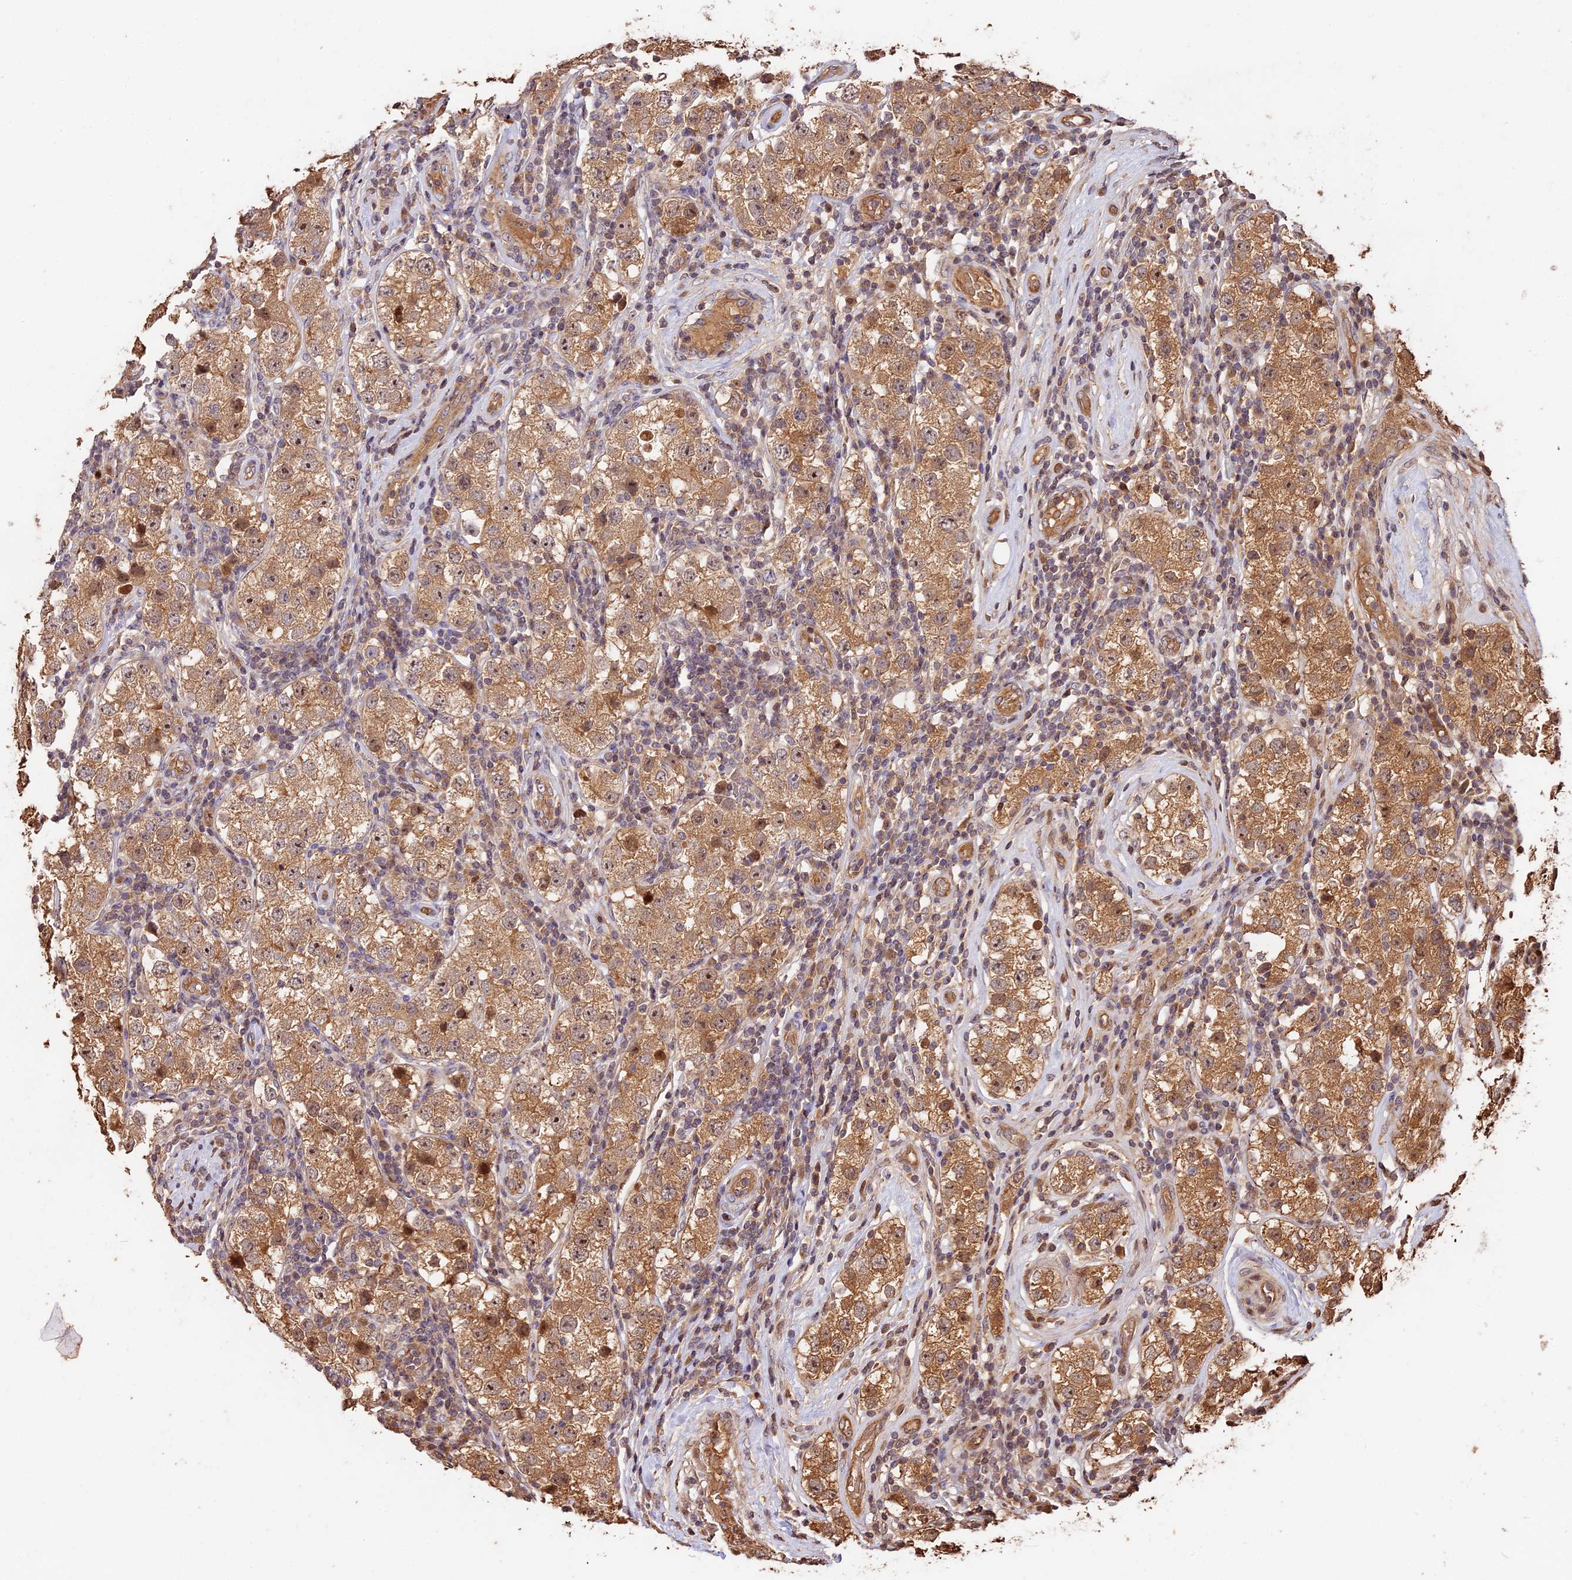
{"staining": {"intensity": "moderate", "quantity": ">75%", "location": "cytoplasmic/membranous,nuclear"}, "tissue": "testis cancer", "cell_type": "Tumor cells", "image_type": "cancer", "snomed": [{"axis": "morphology", "description": "Seminoma, NOS"}, {"axis": "topography", "description": "Testis"}], "caption": "Tumor cells exhibit medium levels of moderate cytoplasmic/membranous and nuclear staining in about >75% of cells in human seminoma (testis). (brown staining indicates protein expression, while blue staining denotes nuclei).", "gene": "PPP1R37", "patient": {"sex": "male", "age": 34}}